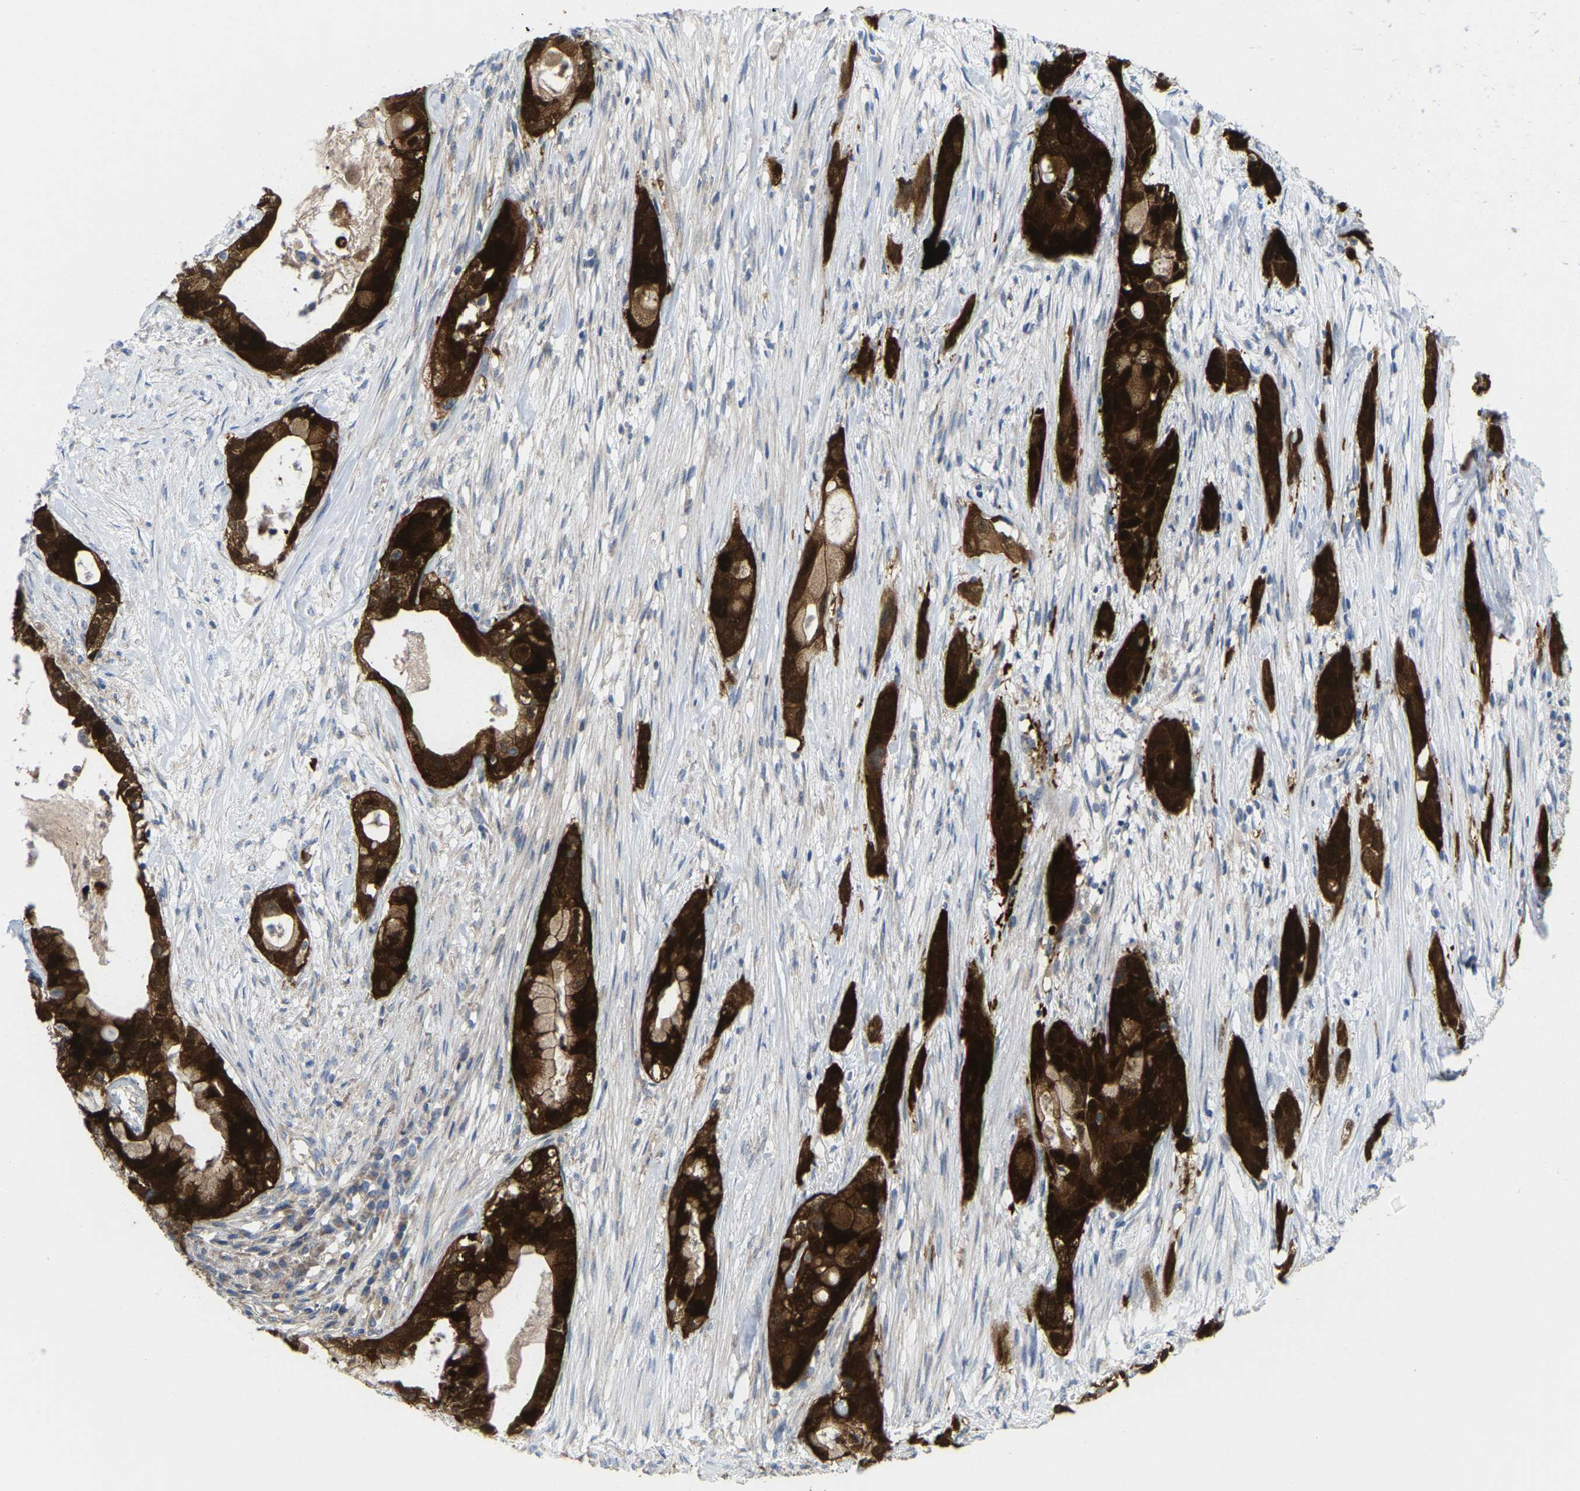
{"staining": {"intensity": "strong", "quantity": ">75%", "location": "cytoplasmic/membranous"}, "tissue": "pancreatic cancer", "cell_type": "Tumor cells", "image_type": "cancer", "snomed": [{"axis": "morphology", "description": "Adenocarcinoma, NOS"}, {"axis": "topography", "description": "Pancreas"}], "caption": "Immunohistochemical staining of pancreatic adenocarcinoma reveals strong cytoplasmic/membranous protein staining in approximately >75% of tumor cells. Nuclei are stained in blue.", "gene": "SERPINB5", "patient": {"sex": "male", "age": 53}}